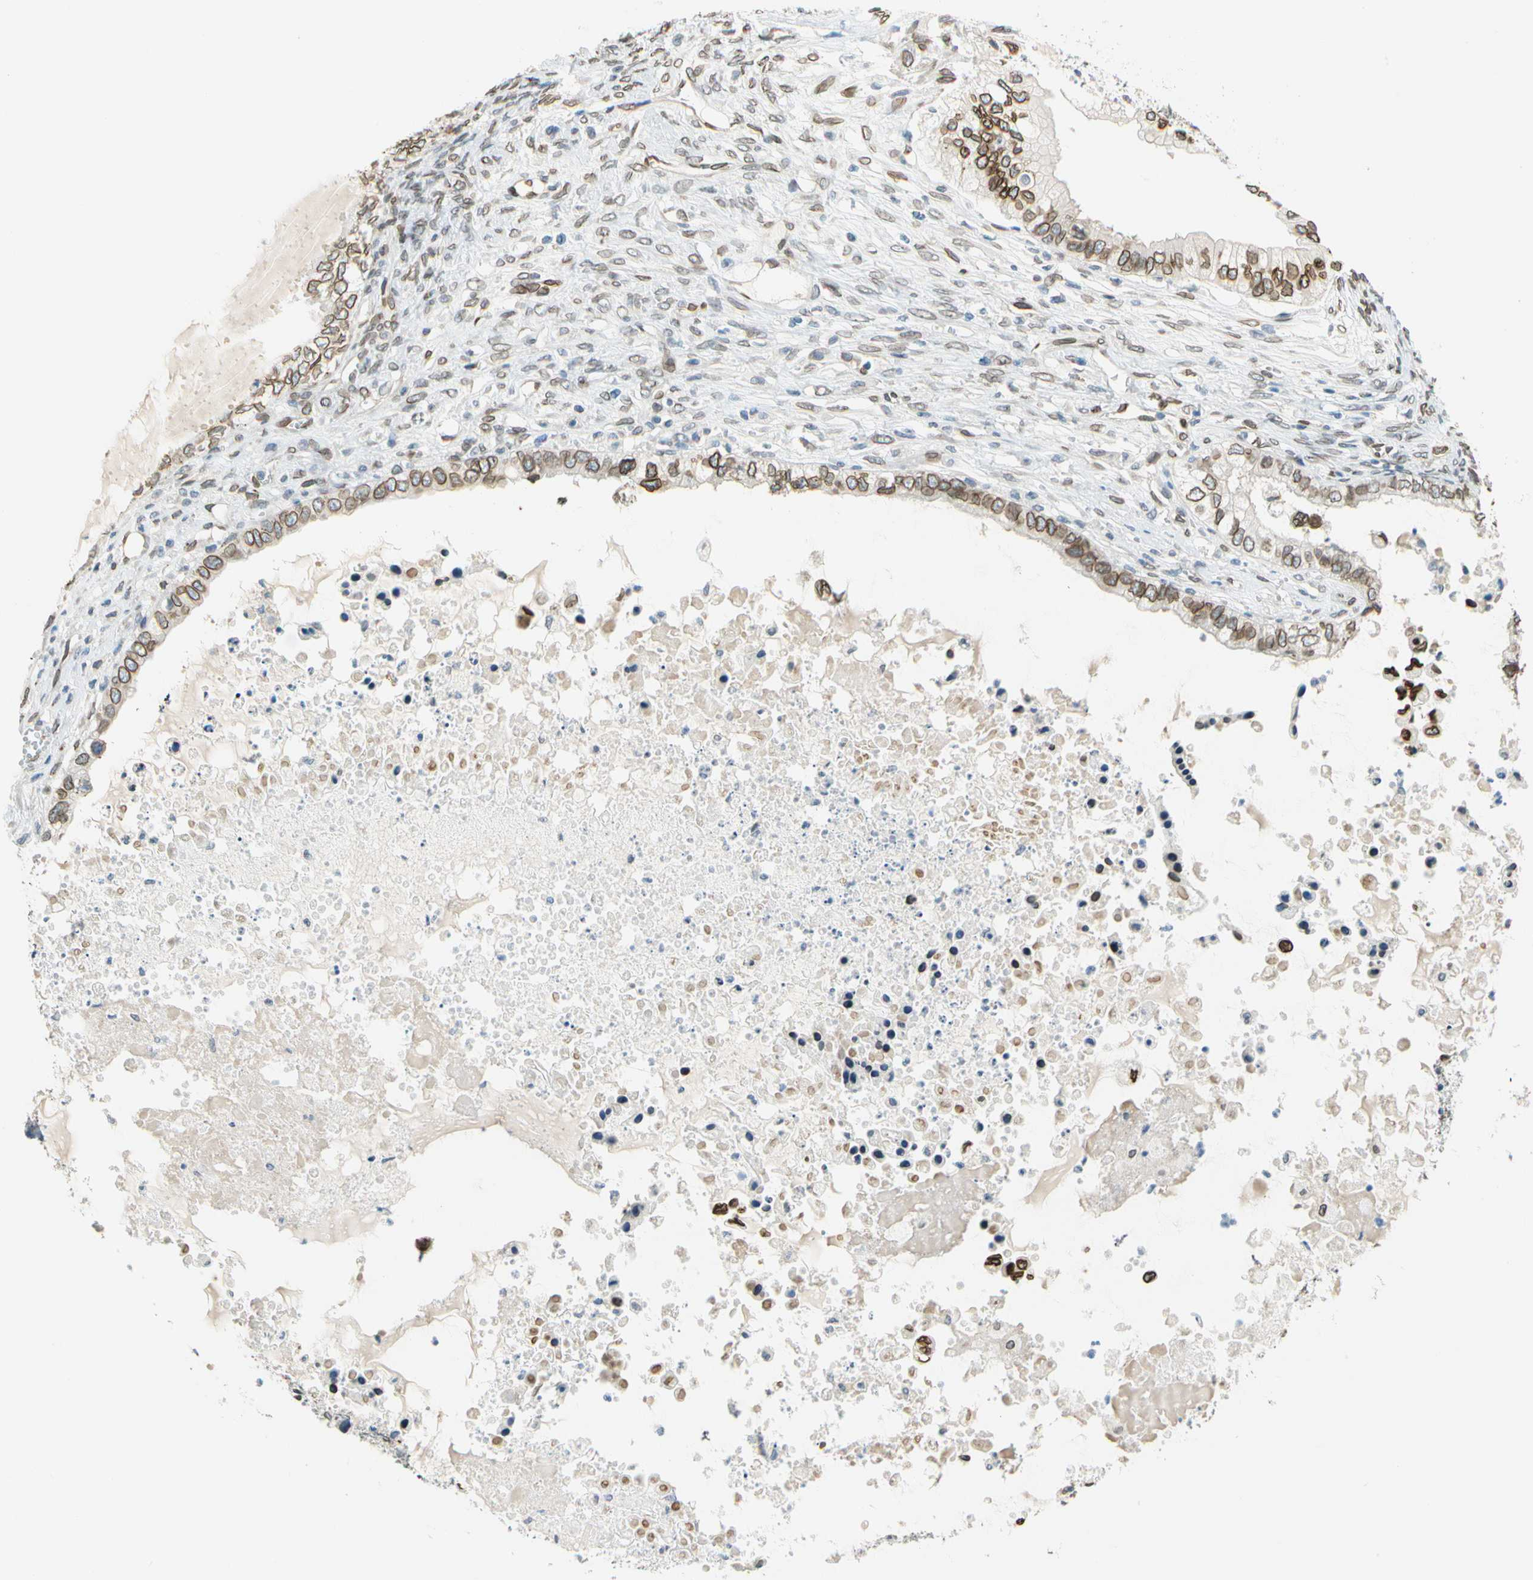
{"staining": {"intensity": "moderate", "quantity": ">75%", "location": "cytoplasmic/membranous,nuclear"}, "tissue": "ovarian cancer", "cell_type": "Tumor cells", "image_type": "cancer", "snomed": [{"axis": "morphology", "description": "Cystadenocarcinoma, mucinous, NOS"}, {"axis": "topography", "description": "Ovary"}], "caption": "High-magnification brightfield microscopy of ovarian cancer stained with DAB (3,3'-diaminobenzidine) (brown) and counterstained with hematoxylin (blue). tumor cells exhibit moderate cytoplasmic/membranous and nuclear expression is identified in about>75% of cells.", "gene": "SUN1", "patient": {"sex": "female", "age": 80}}